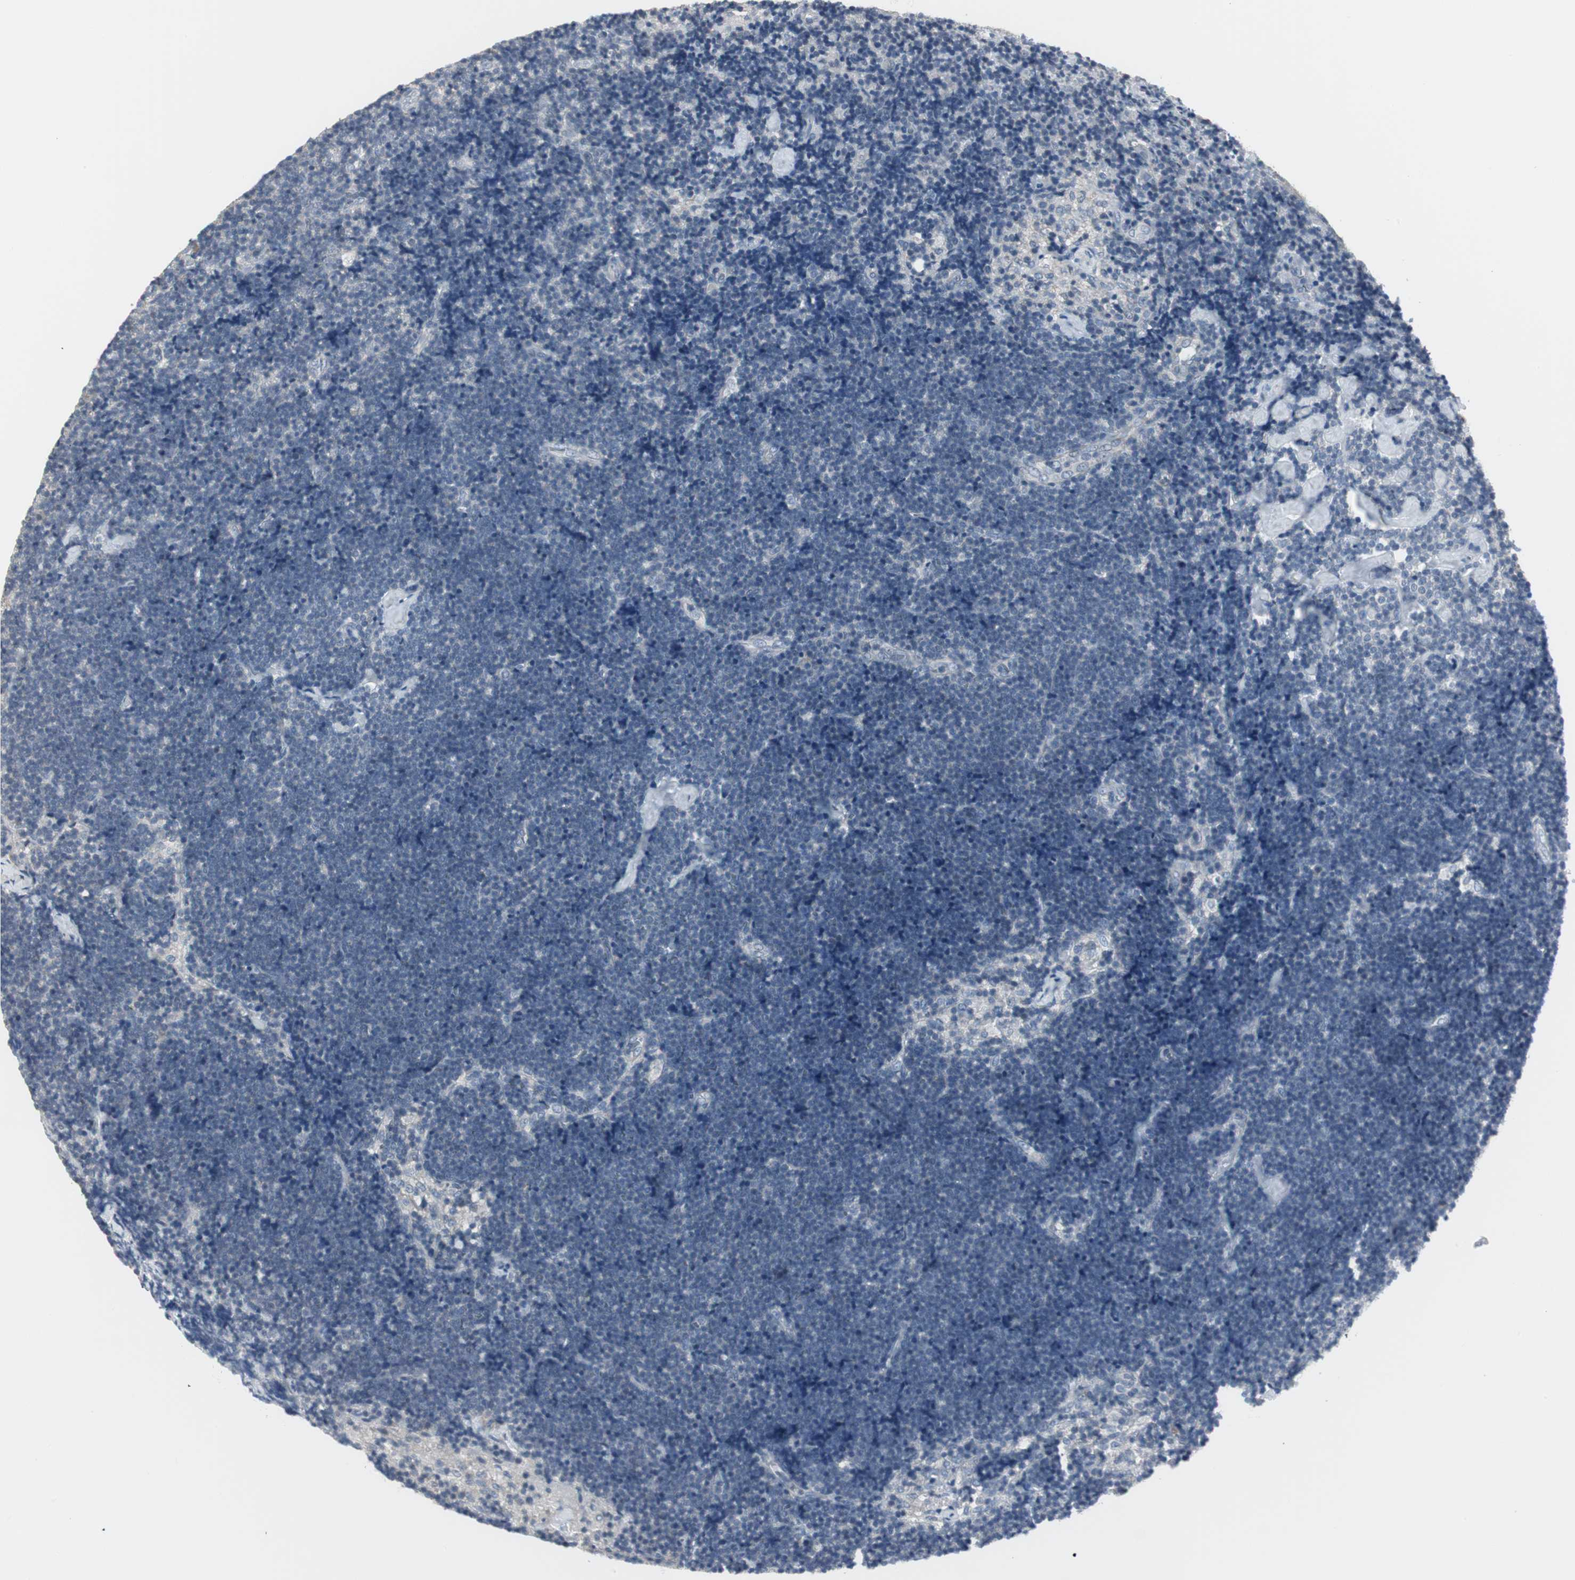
{"staining": {"intensity": "negative", "quantity": "none", "location": "none"}, "tissue": "lymph node", "cell_type": "Germinal center cells", "image_type": "normal", "snomed": [{"axis": "morphology", "description": "Normal tissue, NOS"}, {"axis": "topography", "description": "Lymph node"}], "caption": "This is a photomicrograph of immunohistochemistry staining of benign lymph node, which shows no positivity in germinal center cells.", "gene": "DMPK", "patient": {"sex": "male", "age": 63}}